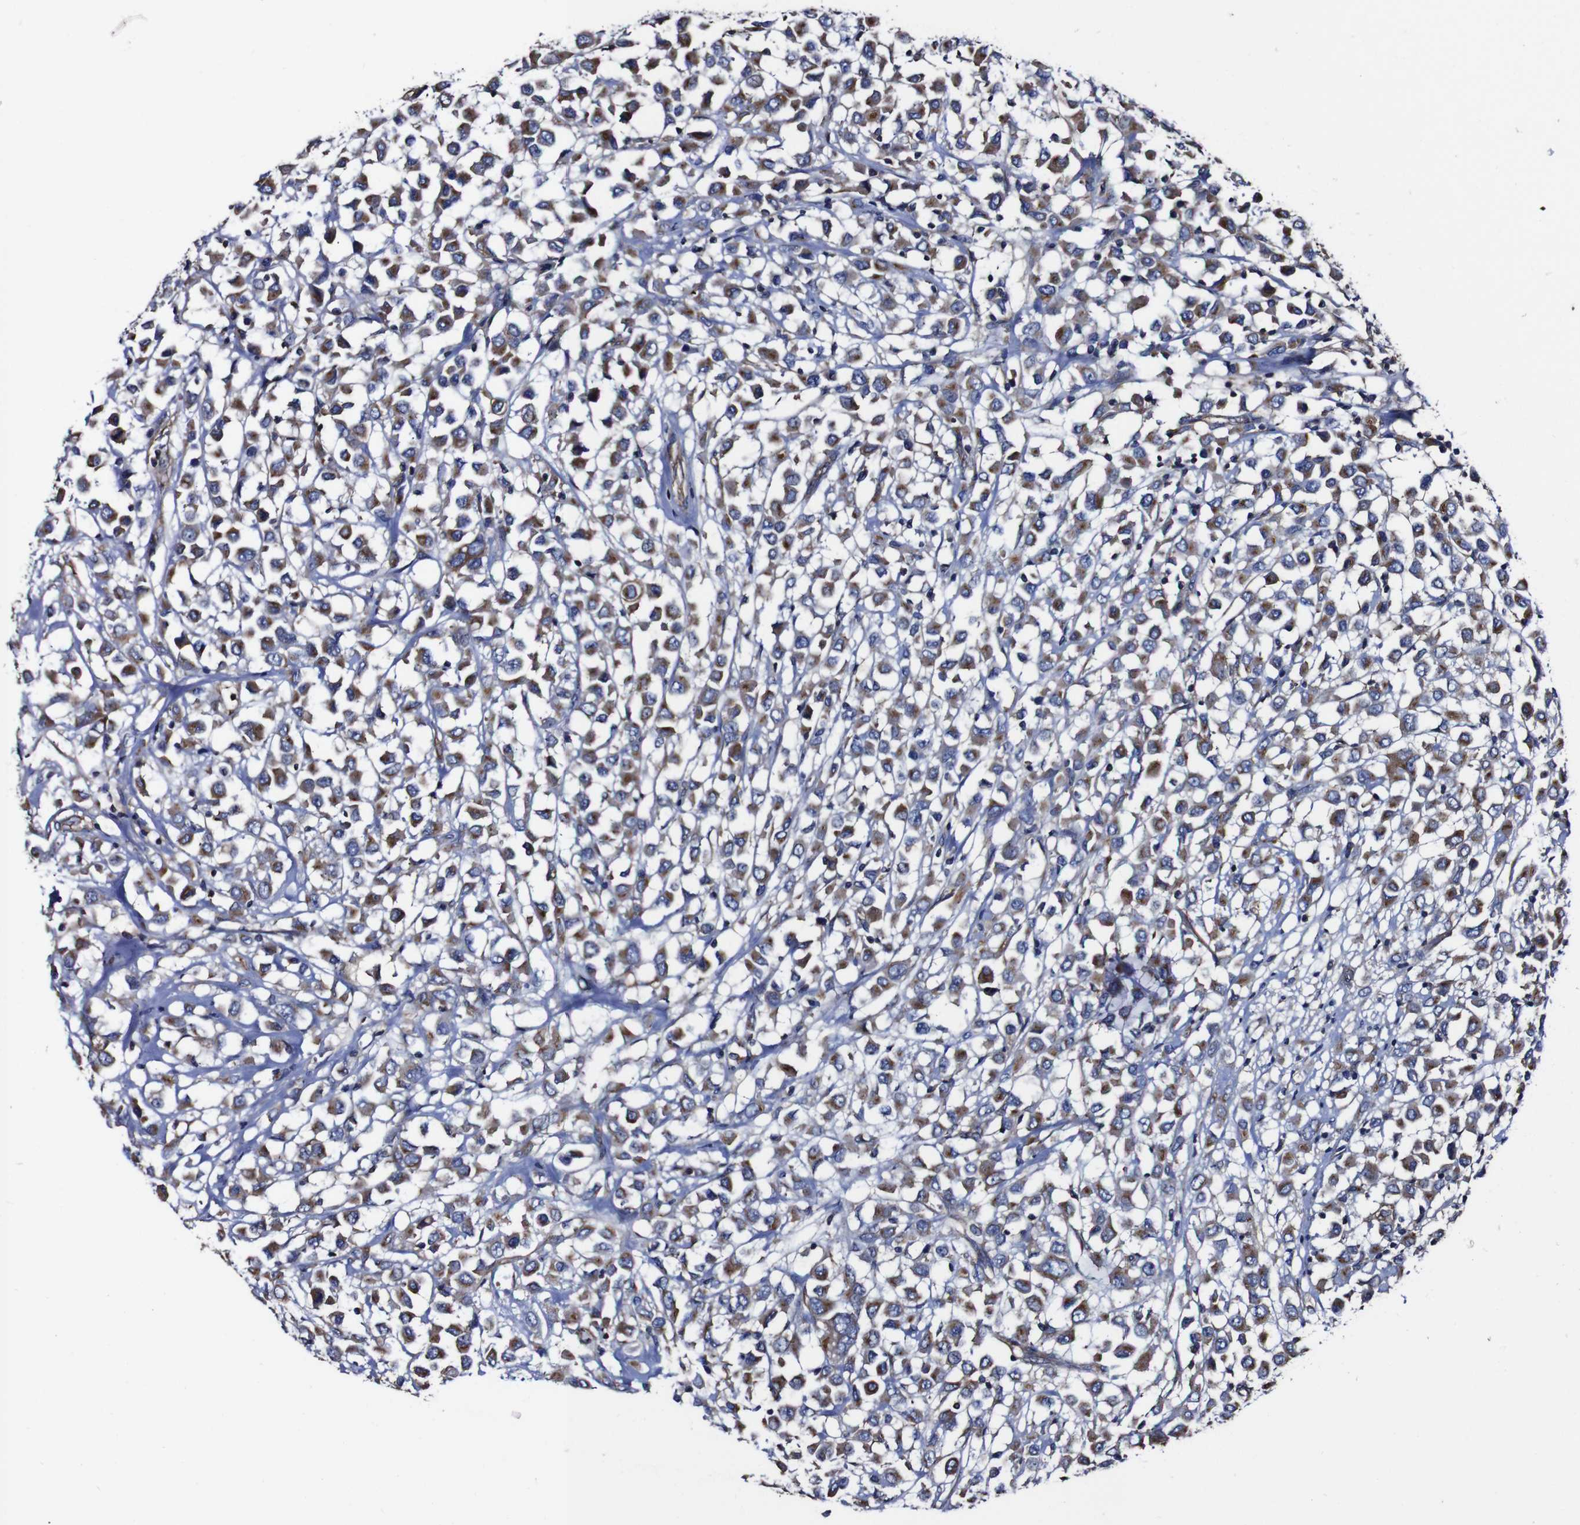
{"staining": {"intensity": "moderate", "quantity": ">75%", "location": "cytoplasmic/membranous"}, "tissue": "breast cancer", "cell_type": "Tumor cells", "image_type": "cancer", "snomed": [{"axis": "morphology", "description": "Duct carcinoma"}, {"axis": "topography", "description": "Breast"}], "caption": "About >75% of tumor cells in breast cancer demonstrate moderate cytoplasmic/membranous protein expression as visualized by brown immunohistochemical staining.", "gene": "CSF1R", "patient": {"sex": "female", "age": 61}}